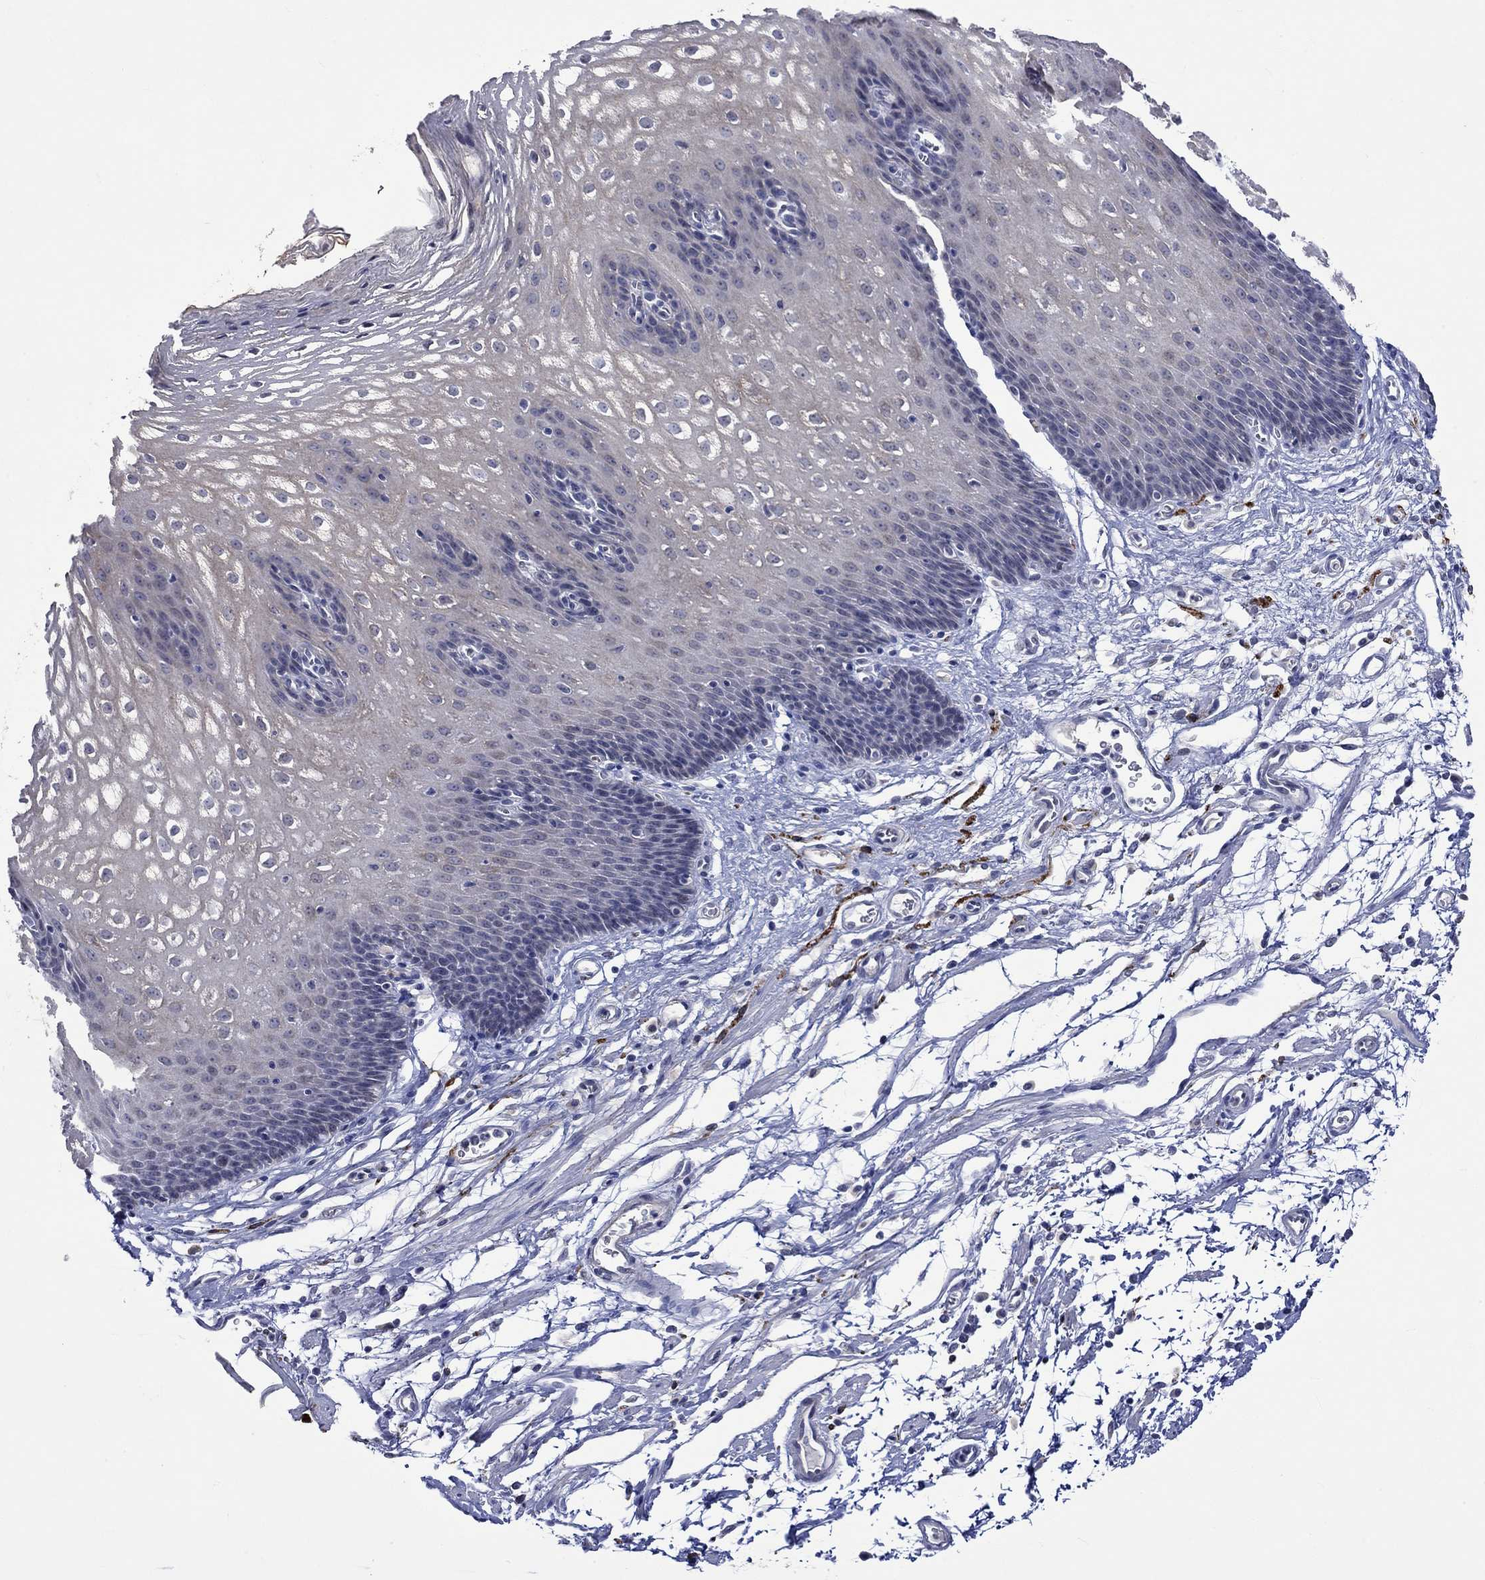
{"staining": {"intensity": "weak", "quantity": "<25%", "location": "cytoplasmic/membranous"}, "tissue": "esophagus", "cell_type": "Squamous epithelial cells", "image_type": "normal", "snomed": [{"axis": "morphology", "description": "Normal tissue, NOS"}, {"axis": "topography", "description": "Esophagus"}], "caption": "Esophagus stained for a protein using IHC displays no positivity squamous epithelial cells.", "gene": "CRYAB", "patient": {"sex": "male", "age": 72}}